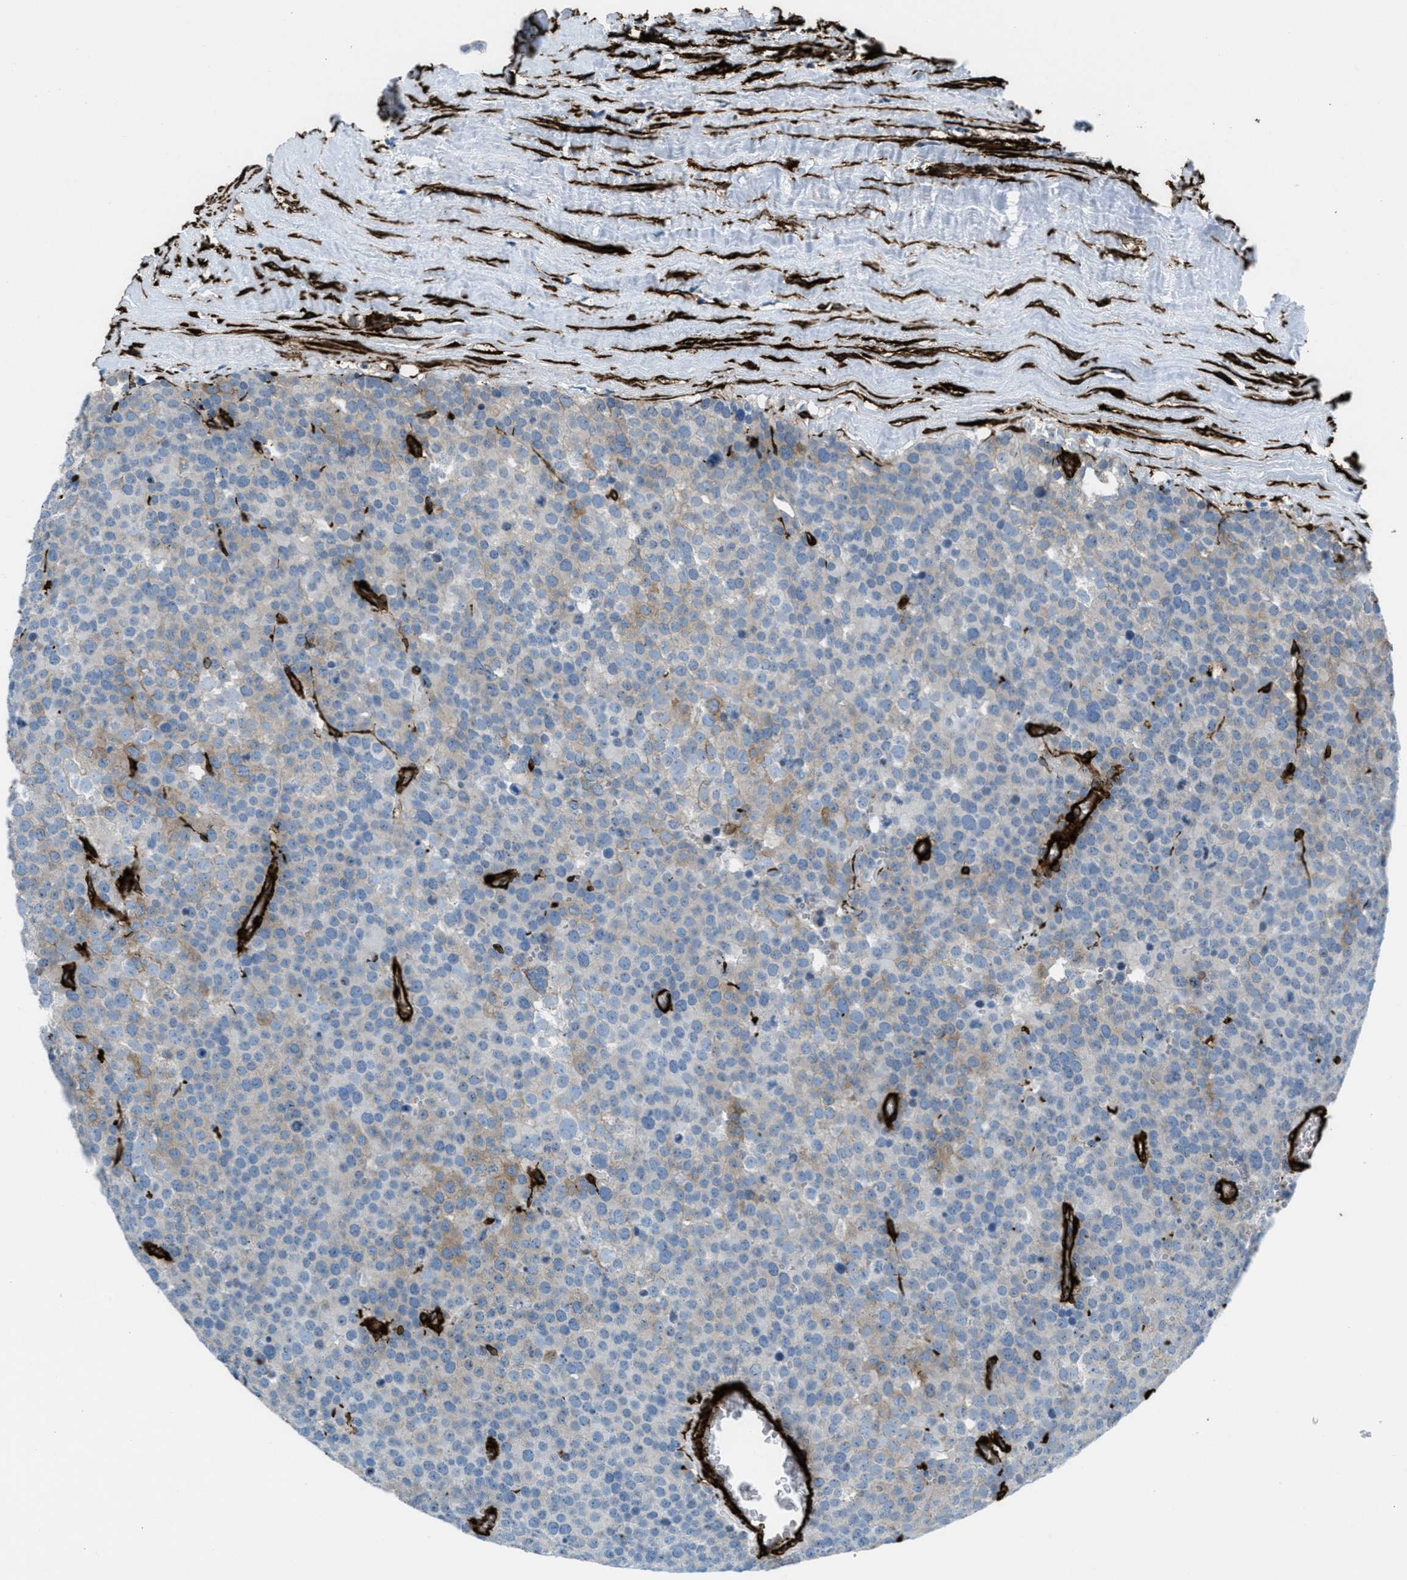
{"staining": {"intensity": "moderate", "quantity": "<25%", "location": "cytoplasmic/membranous"}, "tissue": "testis cancer", "cell_type": "Tumor cells", "image_type": "cancer", "snomed": [{"axis": "morphology", "description": "Normal tissue, NOS"}, {"axis": "morphology", "description": "Seminoma, NOS"}, {"axis": "topography", "description": "Testis"}], "caption": "Immunohistochemical staining of testis cancer (seminoma) shows low levels of moderate cytoplasmic/membranous protein expression in about <25% of tumor cells. Nuclei are stained in blue.", "gene": "CALD1", "patient": {"sex": "male", "age": 71}}